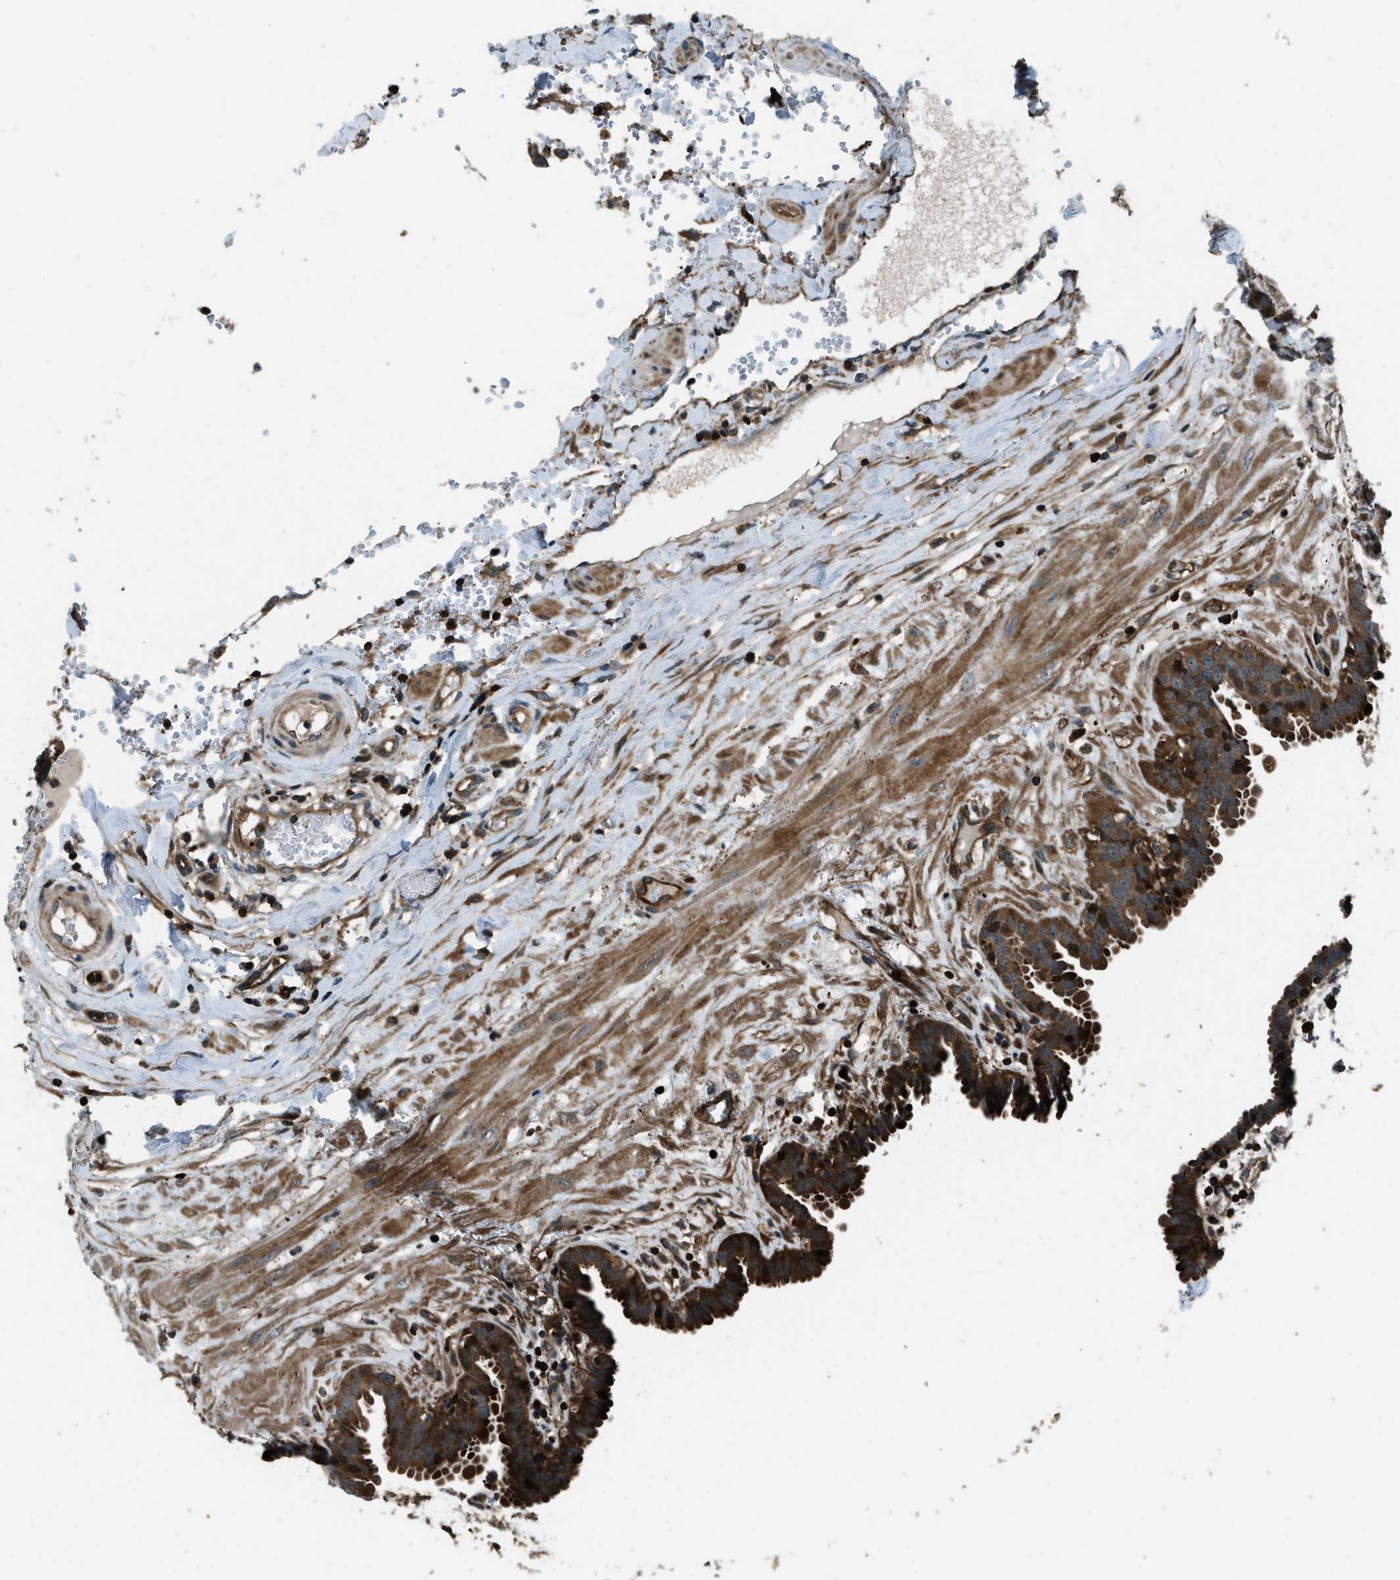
{"staining": {"intensity": "strong", "quantity": ">75%", "location": "cytoplasmic/membranous,nuclear"}, "tissue": "fallopian tube", "cell_type": "Glandular cells", "image_type": "normal", "snomed": [{"axis": "morphology", "description": "Normal tissue, NOS"}, {"axis": "topography", "description": "Fallopian tube"}, {"axis": "topography", "description": "Placenta"}], "caption": "IHC image of benign fallopian tube stained for a protein (brown), which shows high levels of strong cytoplasmic/membranous,nuclear staining in about >75% of glandular cells.", "gene": "SNX30", "patient": {"sex": "female", "age": 32}}